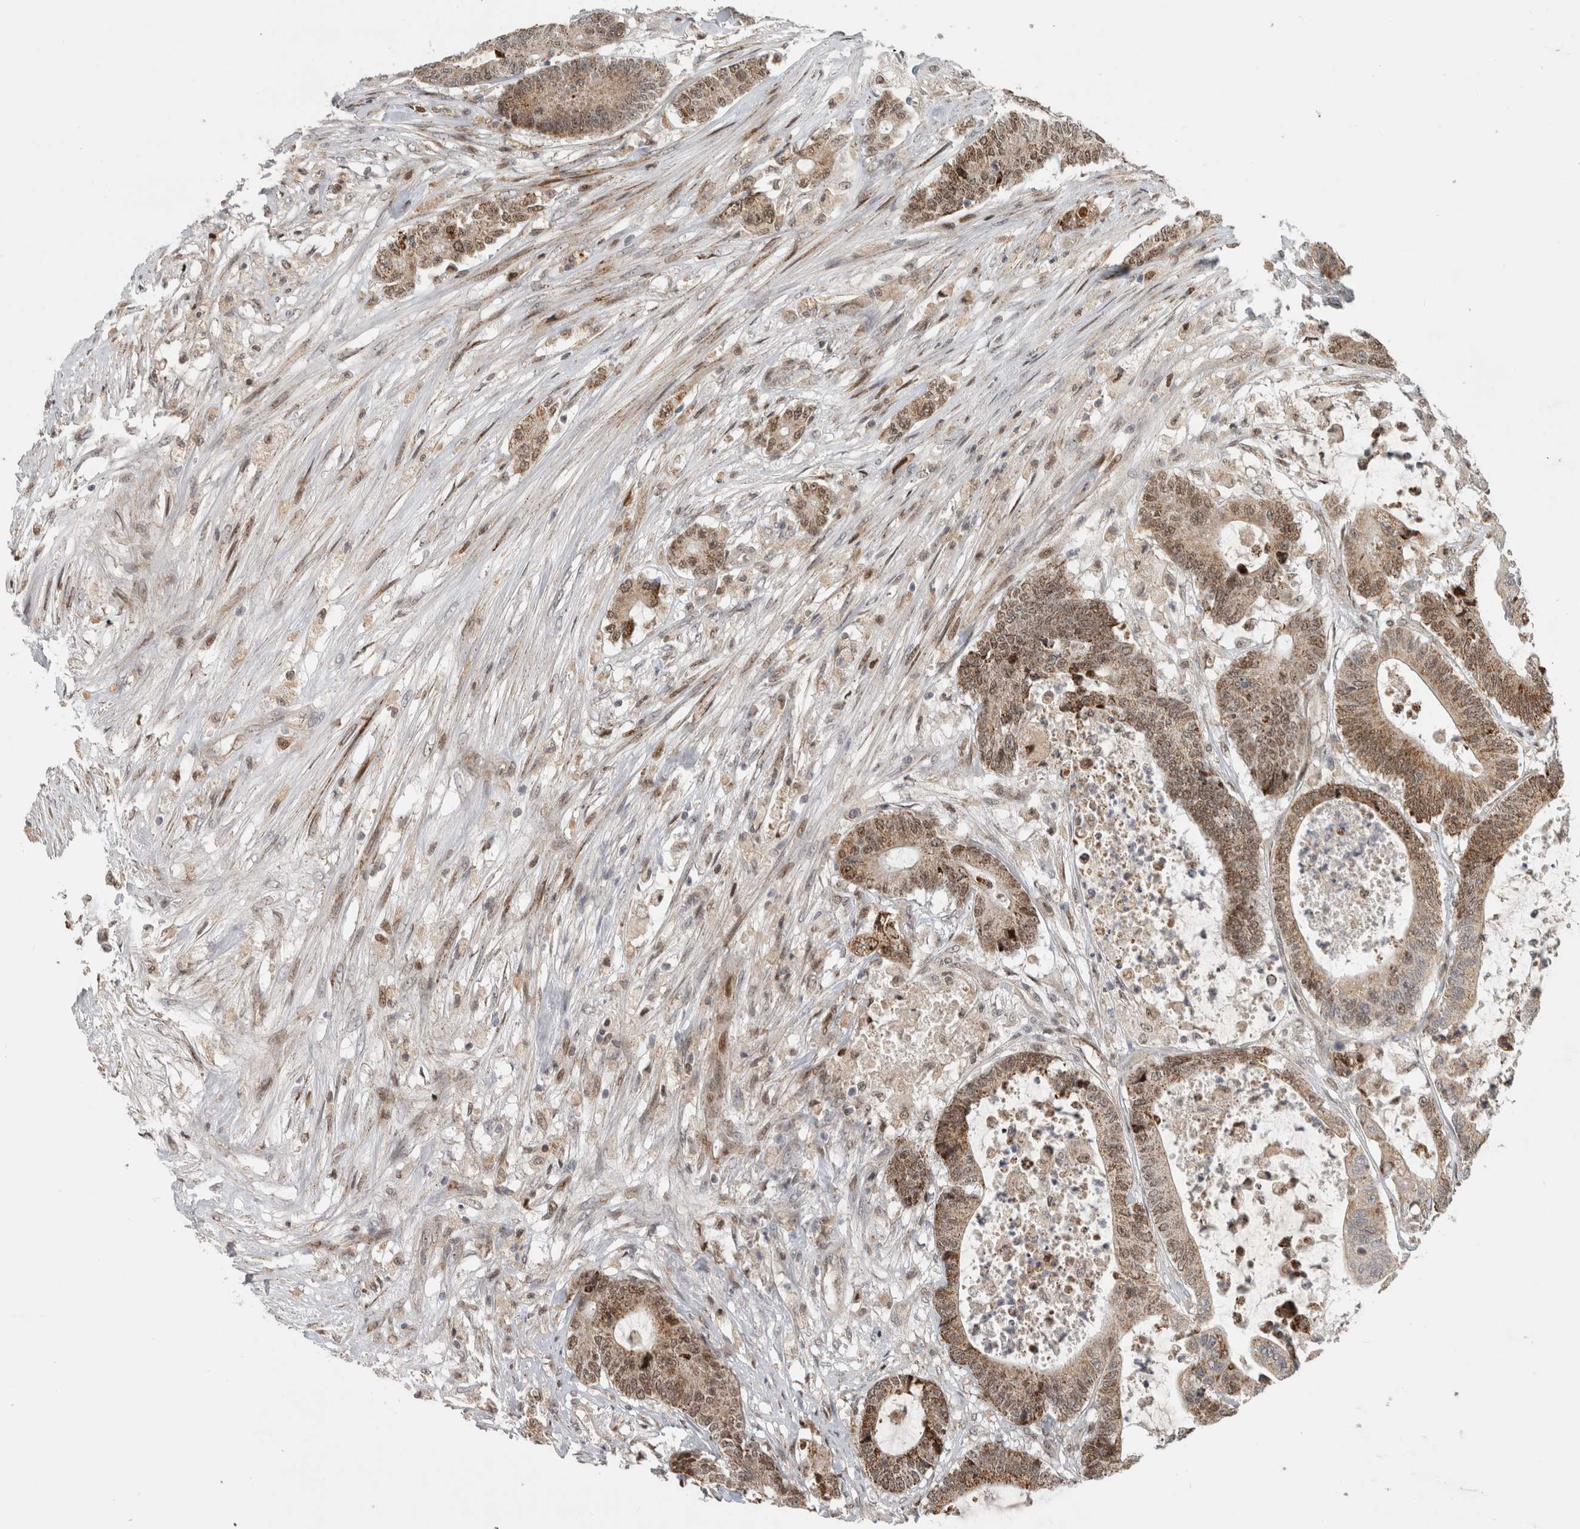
{"staining": {"intensity": "moderate", "quantity": ">75%", "location": "cytoplasmic/membranous,nuclear"}, "tissue": "colorectal cancer", "cell_type": "Tumor cells", "image_type": "cancer", "snomed": [{"axis": "morphology", "description": "Adenocarcinoma, NOS"}, {"axis": "topography", "description": "Colon"}], "caption": "Colorectal adenocarcinoma stained with a brown dye exhibits moderate cytoplasmic/membranous and nuclear positive staining in about >75% of tumor cells.", "gene": "INSRR", "patient": {"sex": "female", "age": 84}}